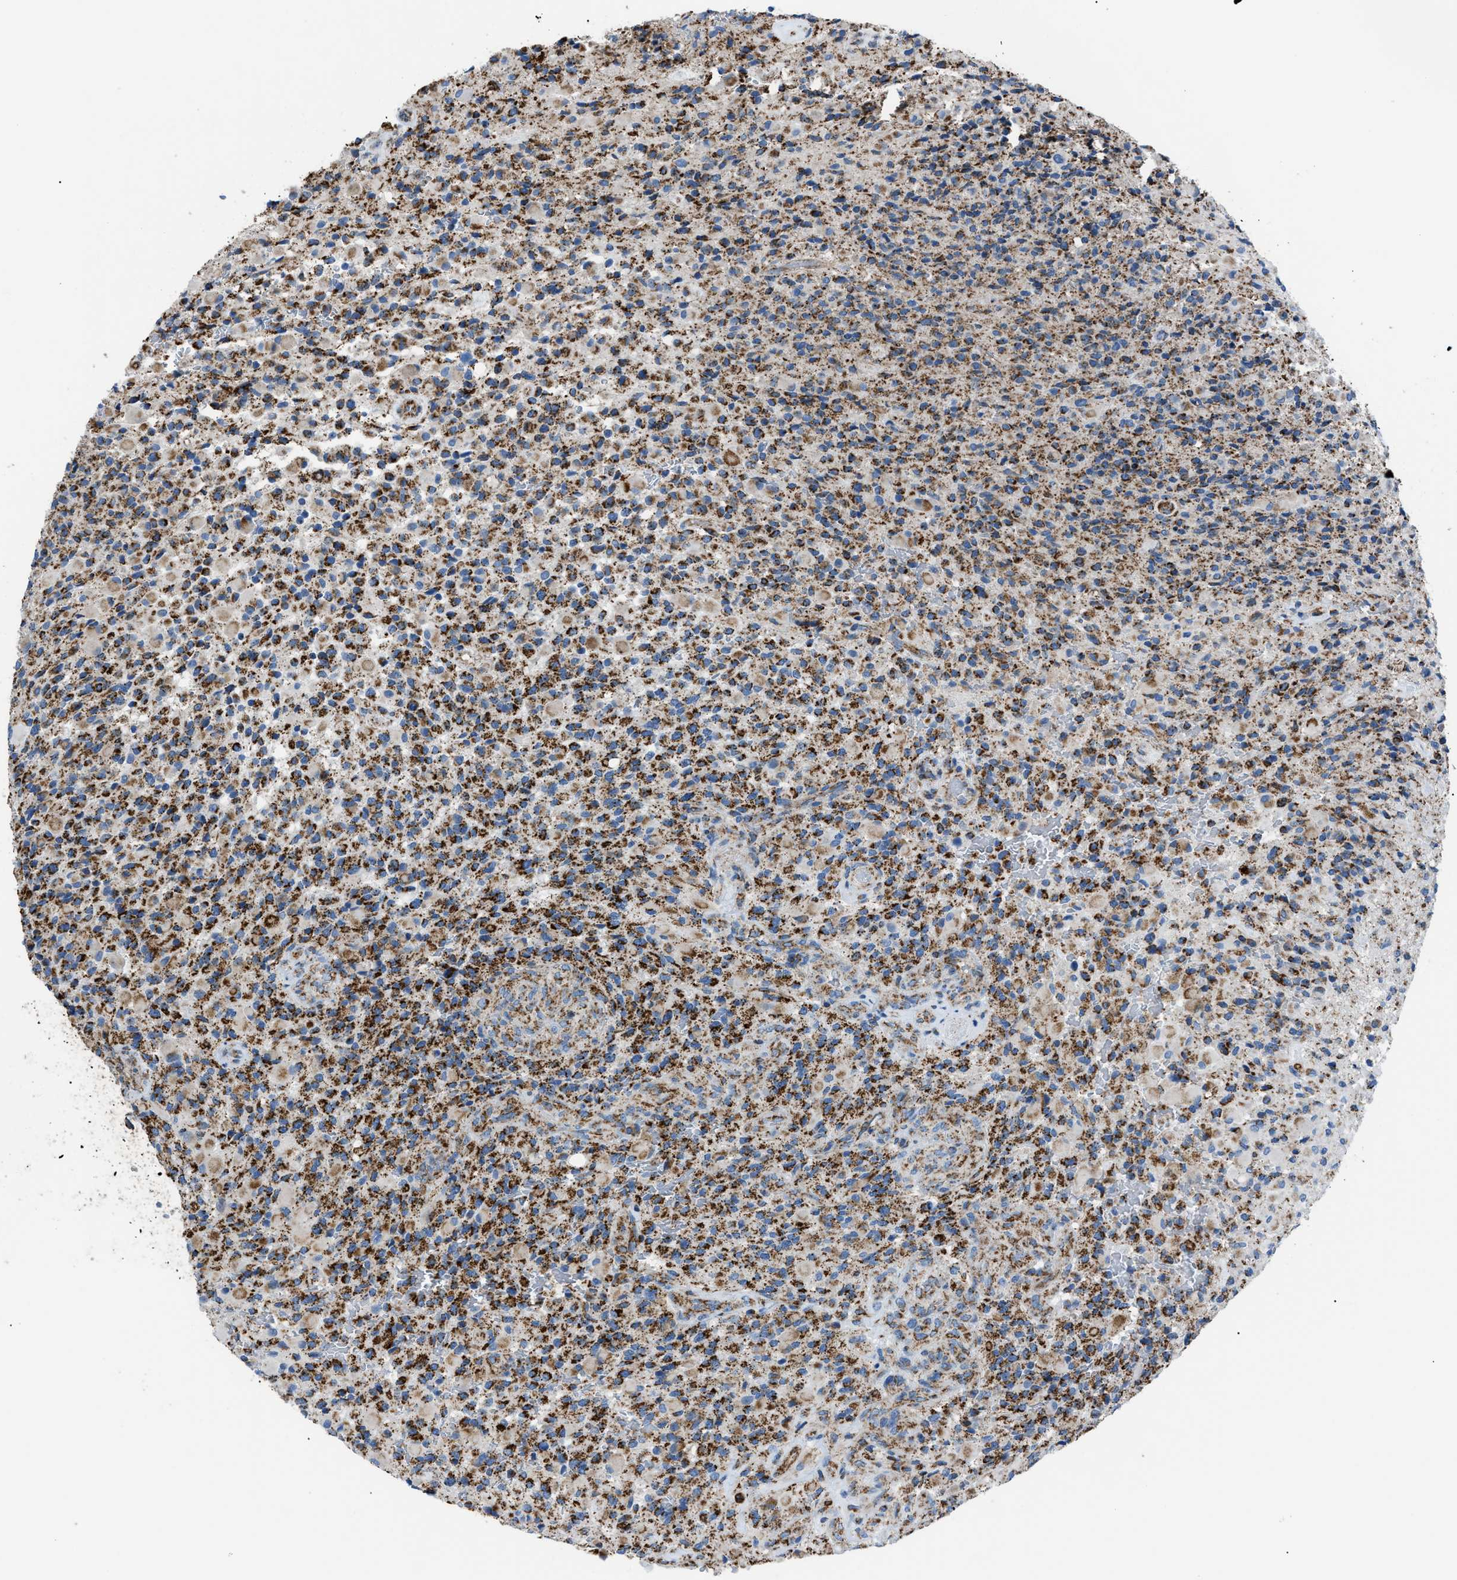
{"staining": {"intensity": "strong", "quantity": ">75%", "location": "cytoplasmic/membranous"}, "tissue": "glioma", "cell_type": "Tumor cells", "image_type": "cancer", "snomed": [{"axis": "morphology", "description": "Glioma, malignant, High grade"}, {"axis": "topography", "description": "Brain"}], "caption": "Immunohistochemistry (IHC) image of neoplastic tissue: malignant glioma (high-grade) stained using IHC shows high levels of strong protein expression localized specifically in the cytoplasmic/membranous of tumor cells, appearing as a cytoplasmic/membranous brown color.", "gene": "PHB2", "patient": {"sex": "male", "age": 71}}